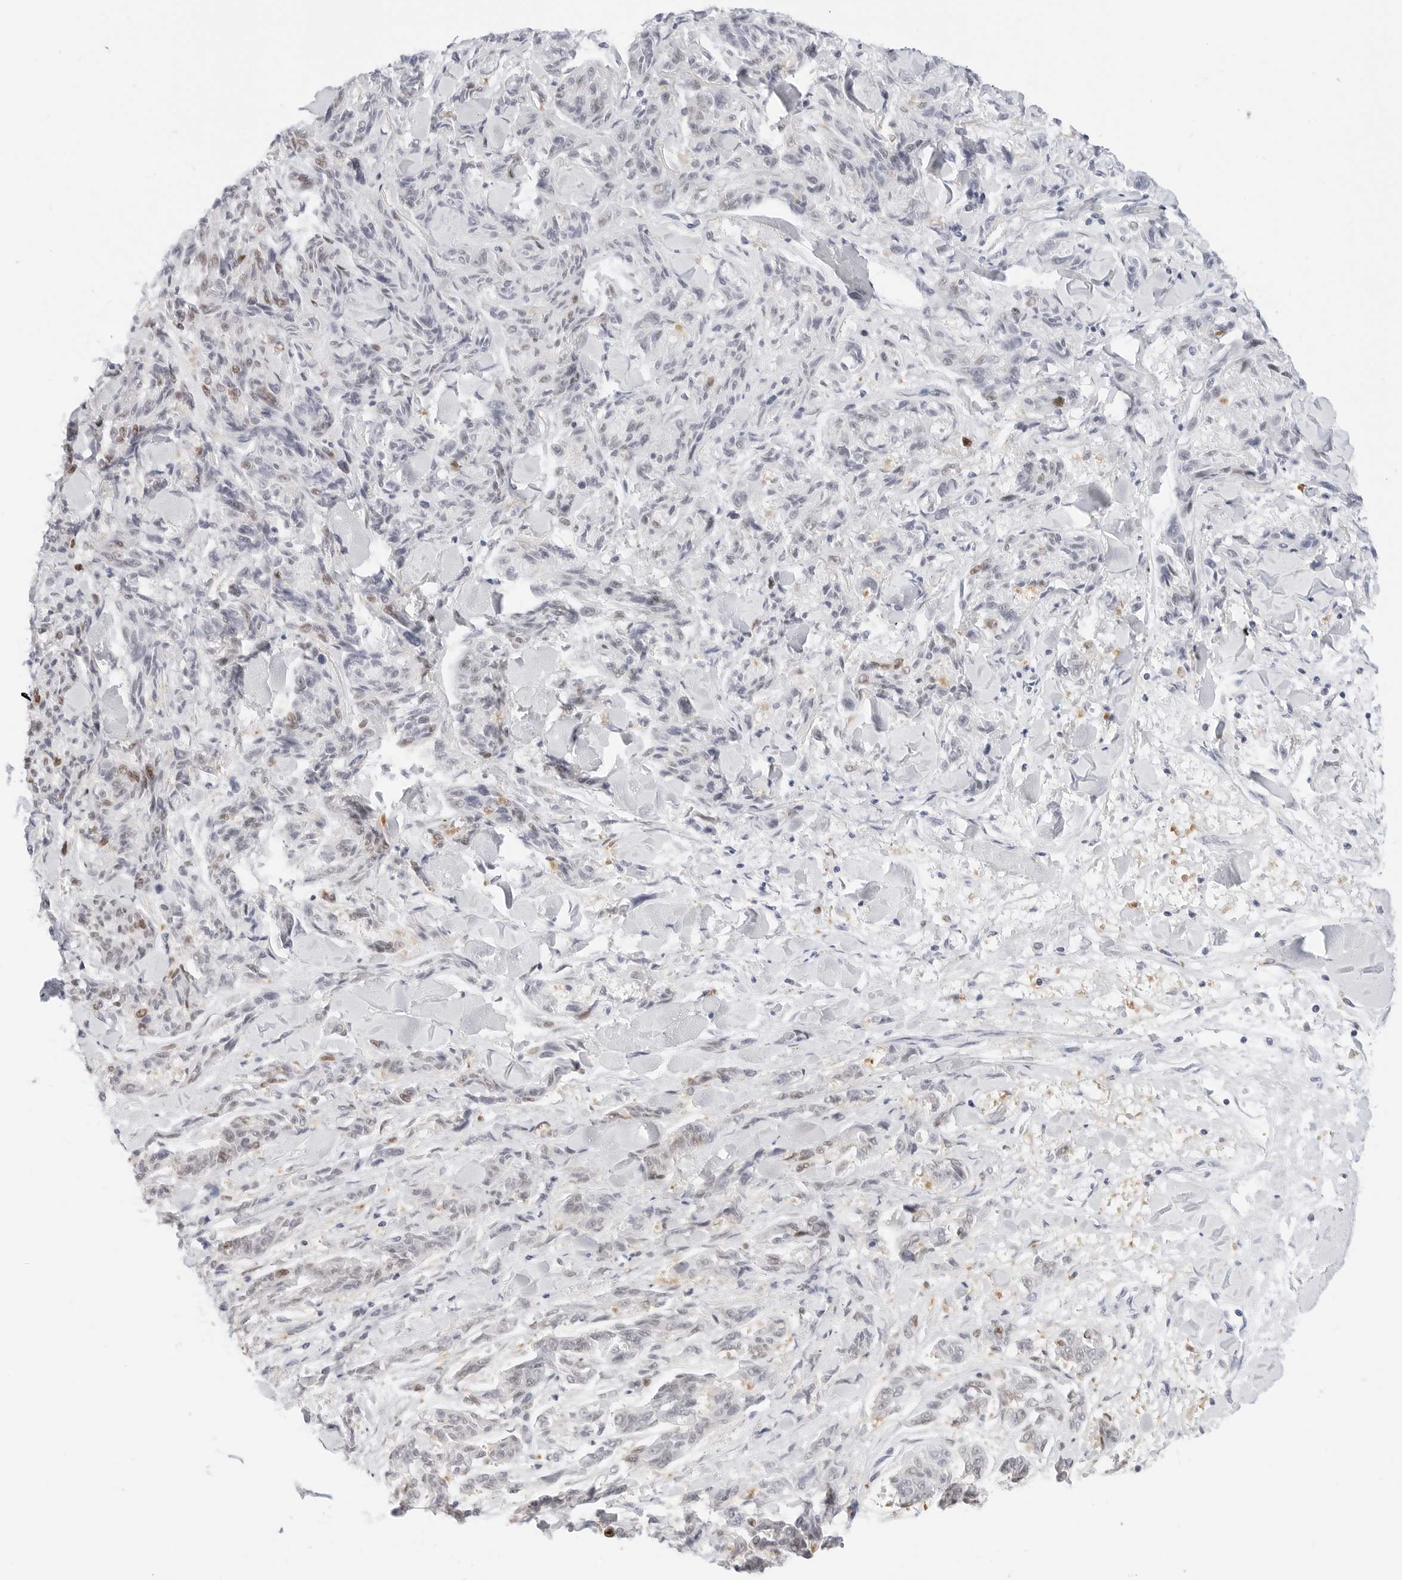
{"staining": {"intensity": "weak", "quantity": "<25%", "location": "nuclear"}, "tissue": "melanoma", "cell_type": "Tumor cells", "image_type": "cancer", "snomed": [{"axis": "morphology", "description": "Malignant melanoma, NOS"}, {"axis": "topography", "description": "Skin"}], "caption": "High power microscopy photomicrograph of an IHC histopathology image of malignant melanoma, revealing no significant positivity in tumor cells.", "gene": "SPIDR", "patient": {"sex": "male", "age": 53}}